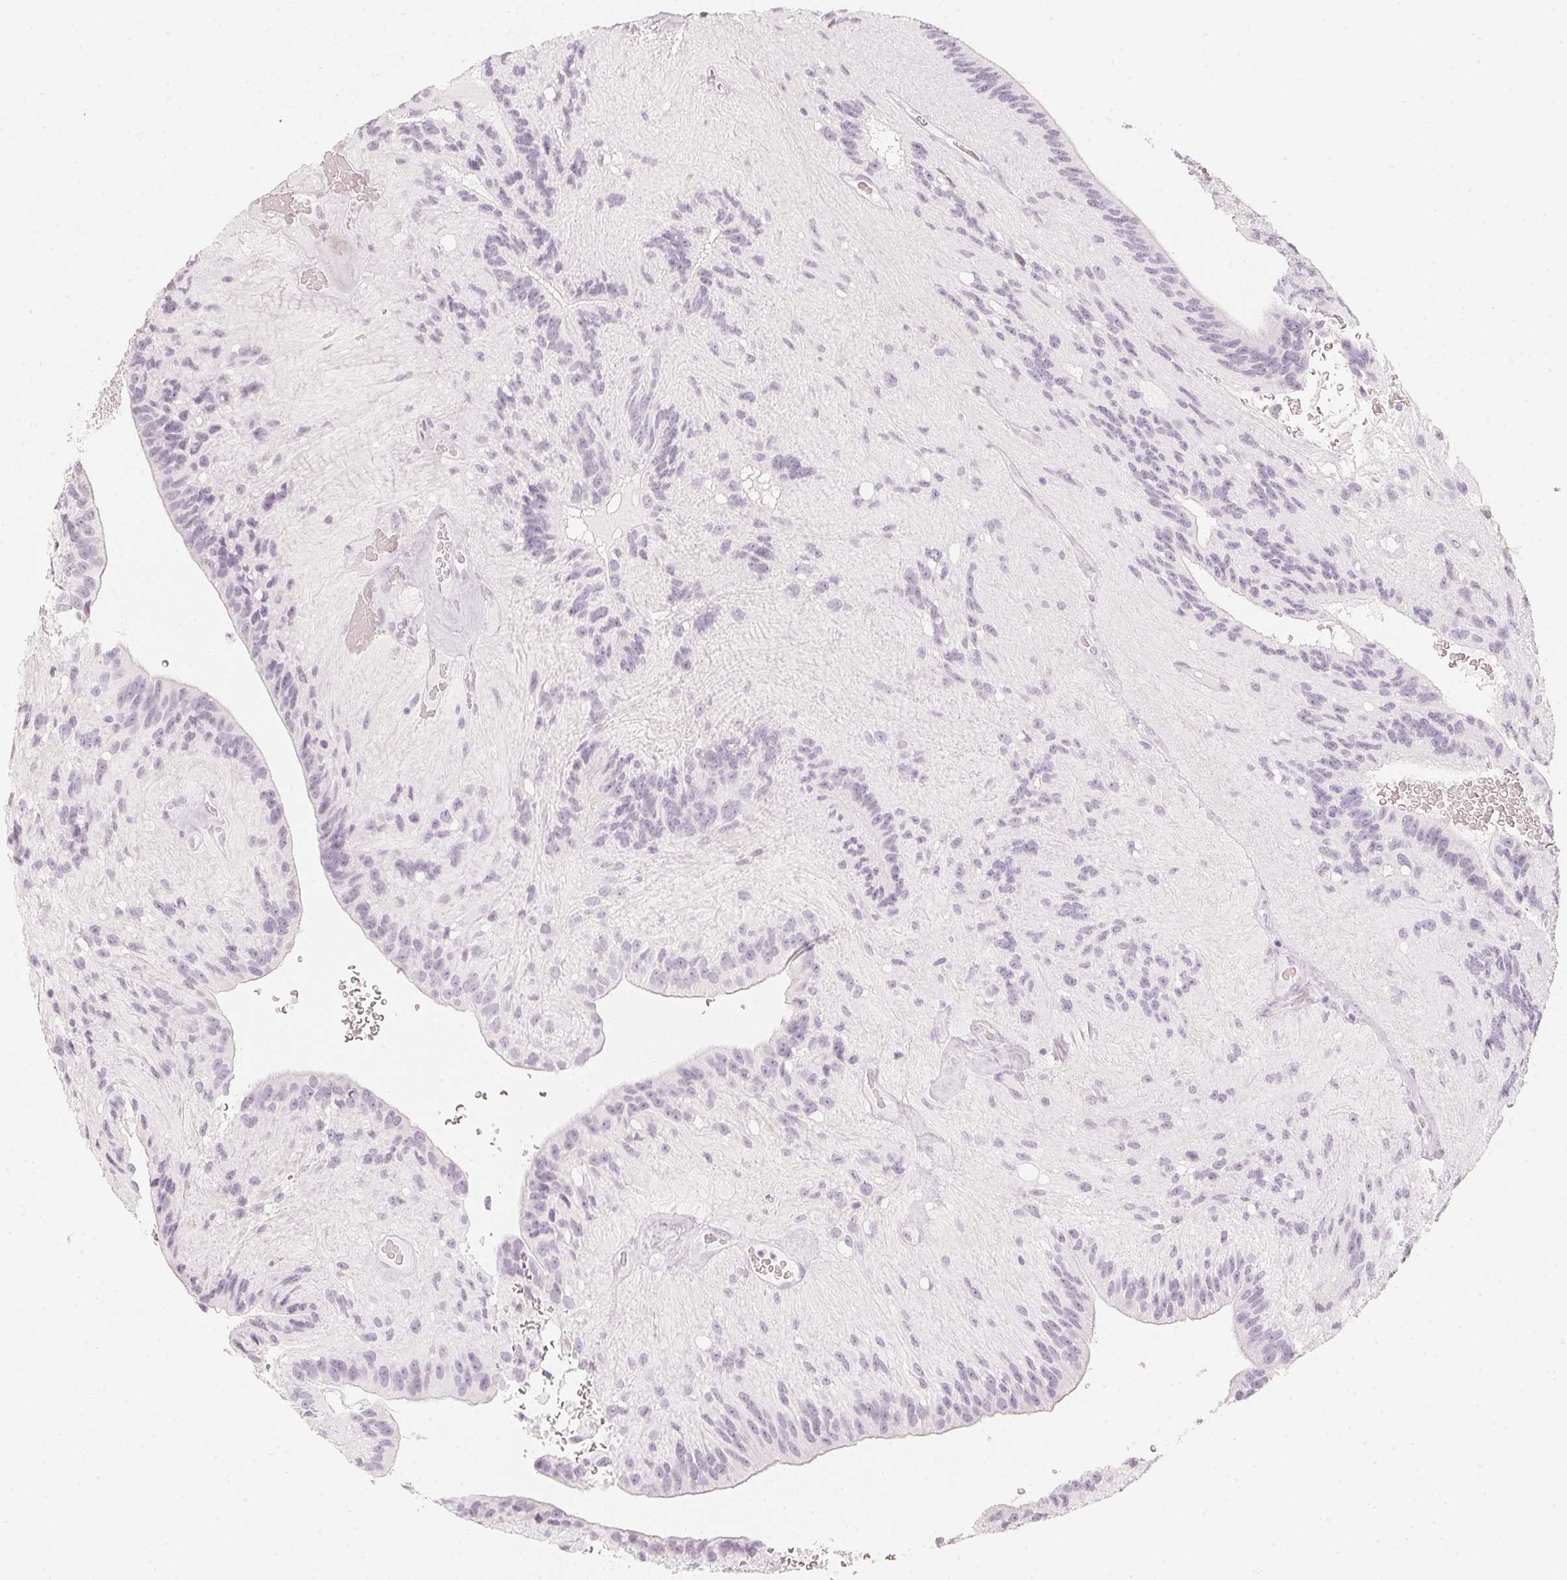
{"staining": {"intensity": "negative", "quantity": "none", "location": "none"}, "tissue": "glioma", "cell_type": "Tumor cells", "image_type": "cancer", "snomed": [{"axis": "morphology", "description": "Glioma, malignant, Low grade"}, {"axis": "topography", "description": "Brain"}], "caption": "IHC micrograph of glioma stained for a protein (brown), which exhibits no staining in tumor cells.", "gene": "SLC22A8", "patient": {"sex": "male", "age": 31}}